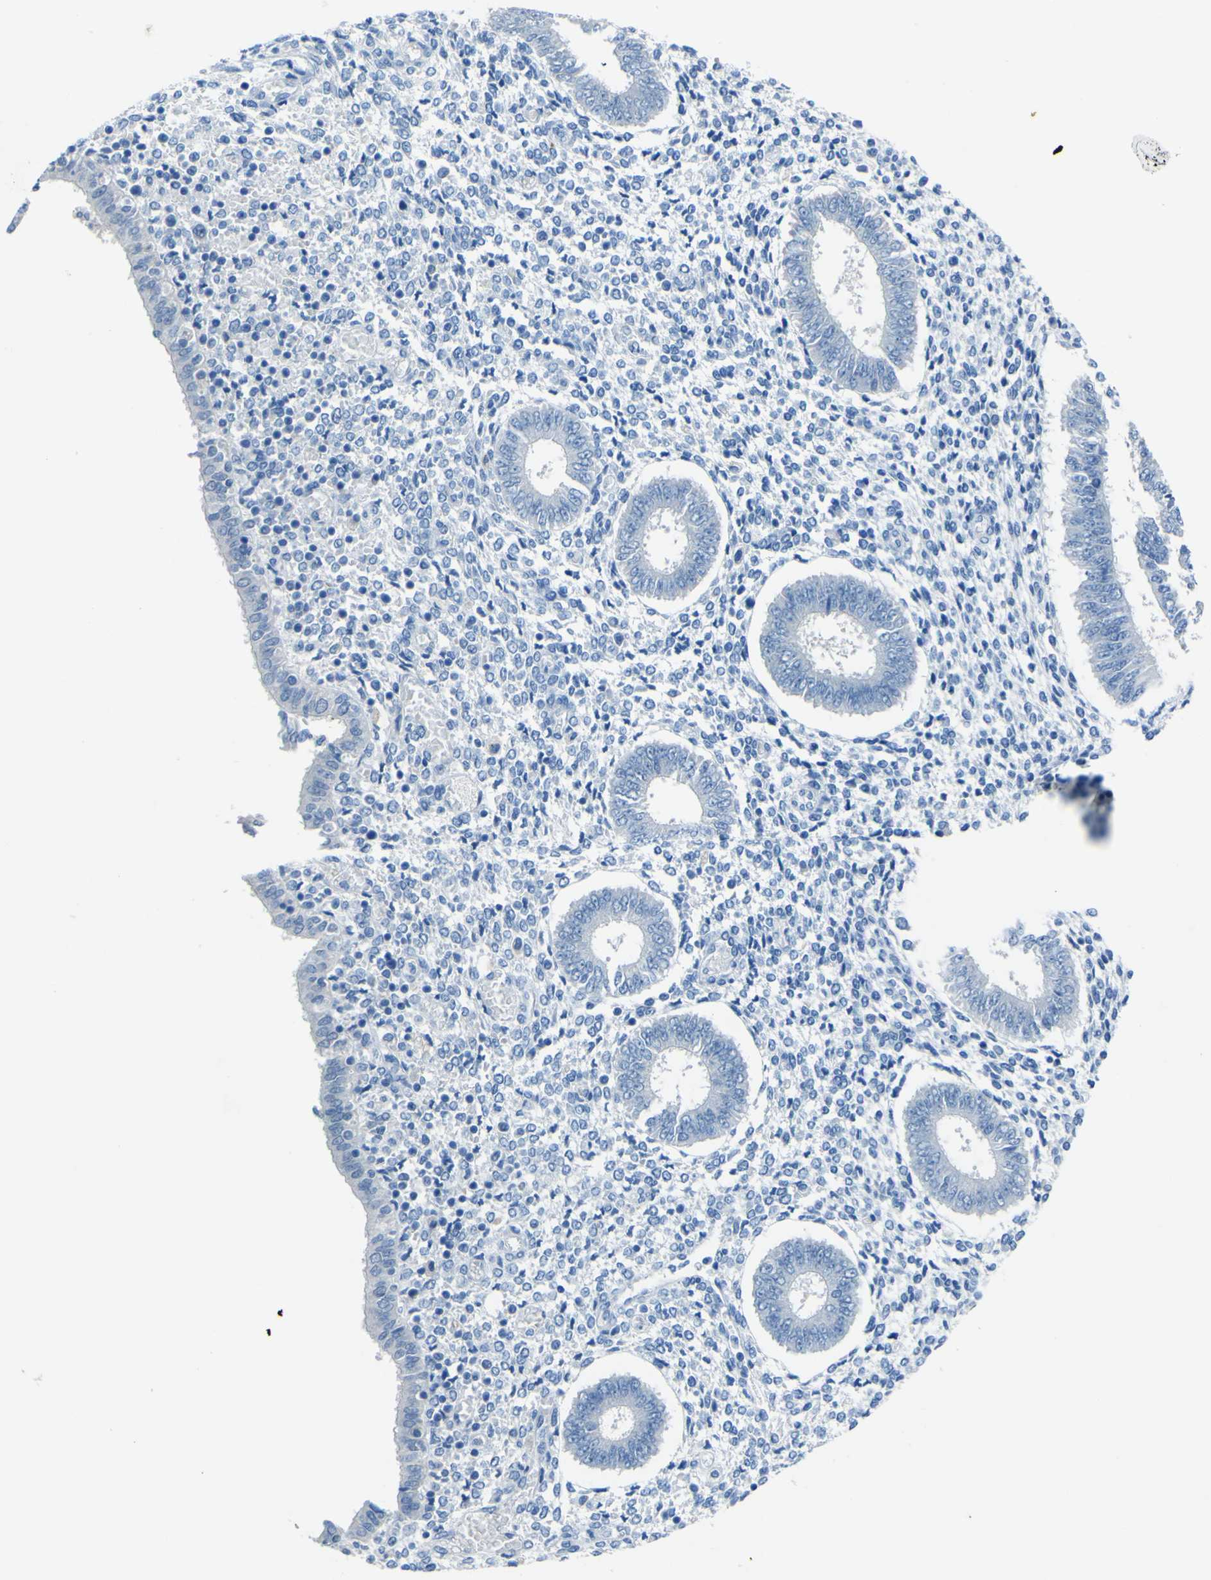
{"staining": {"intensity": "negative", "quantity": "none", "location": "none"}, "tissue": "endometrium", "cell_type": "Cells in endometrial stroma", "image_type": "normal", "snomed": [{"axis": "morphology", "description": "Normal tissue, NOS"}, {"axis": "topography", "description": "Endometrium"}], "caption": "Human endometrium stained for a protein using IHC displays no staining in cells in endometrial stroma.", "gene": "PHKG1", "patient": {"sex": "female", "age": 35}}